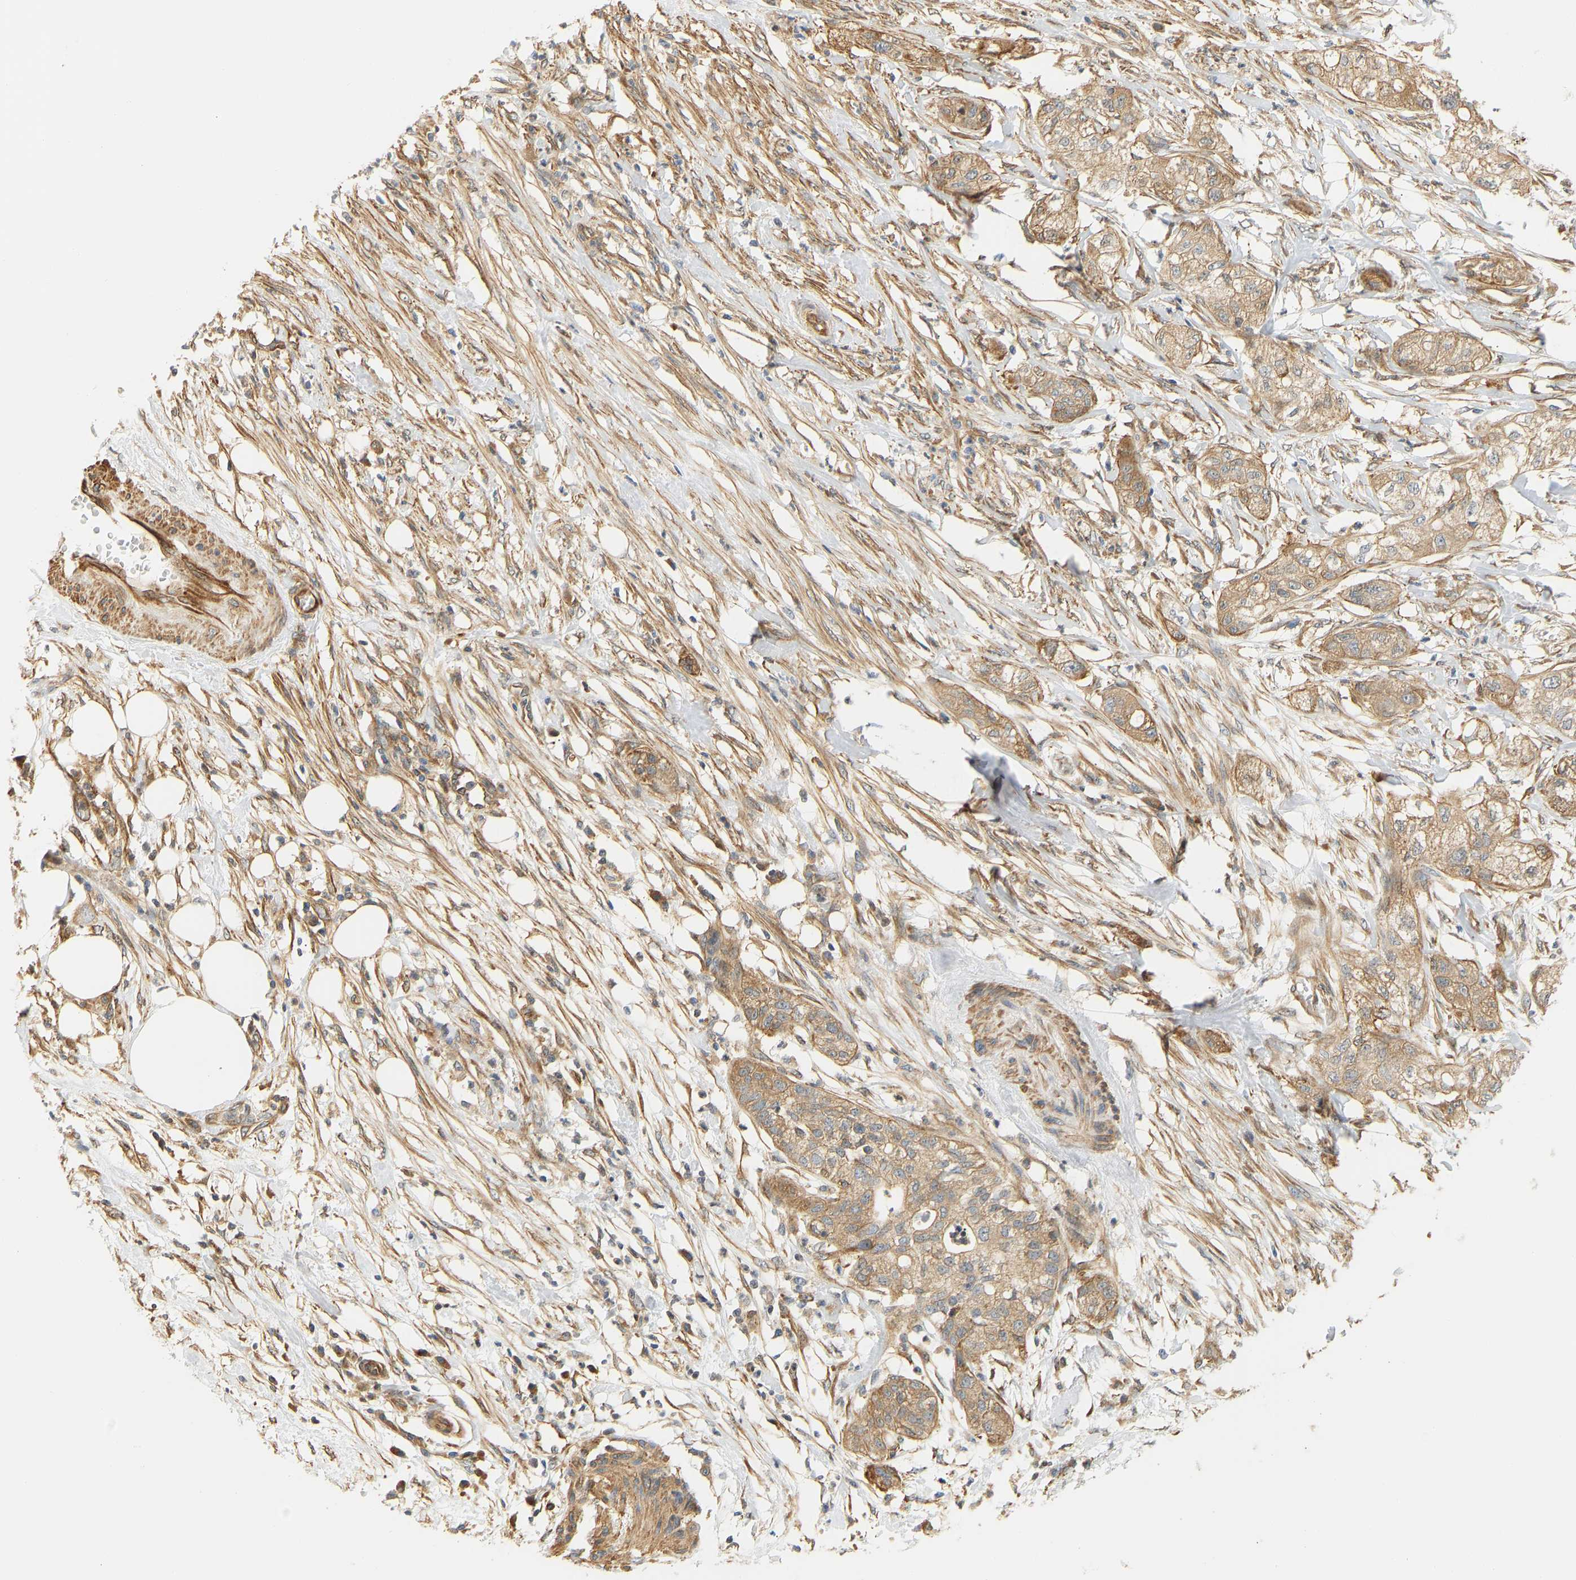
{"staining": {"intensity": "moderate", "quantity": ">75%", "location": "cytoplasmic/membranous"}, "tissue": "pancreatic cancer", "cell_type": "Tumor cells", "image_type": "cancer", "snomed": [{"axis": "morphology", "description": "Adenocarcinoma, NOS"}, {"axis": "topography", "description": "Pancreas"}], "caption": "An IHC histopathology image of tumor tissue is shown. Protein staining in brown highlights moderate cytoplasmic/membranous positivity in pancreatic cancer (adenocarcinoma) within tumor cells. The protein of interest is stained brown, and the nuclei are stained in blue (DAB IHC with brightfield microscopy, high magnification).", "gene": "CEP57", "patient": {"sex": "female", "age": 78}}